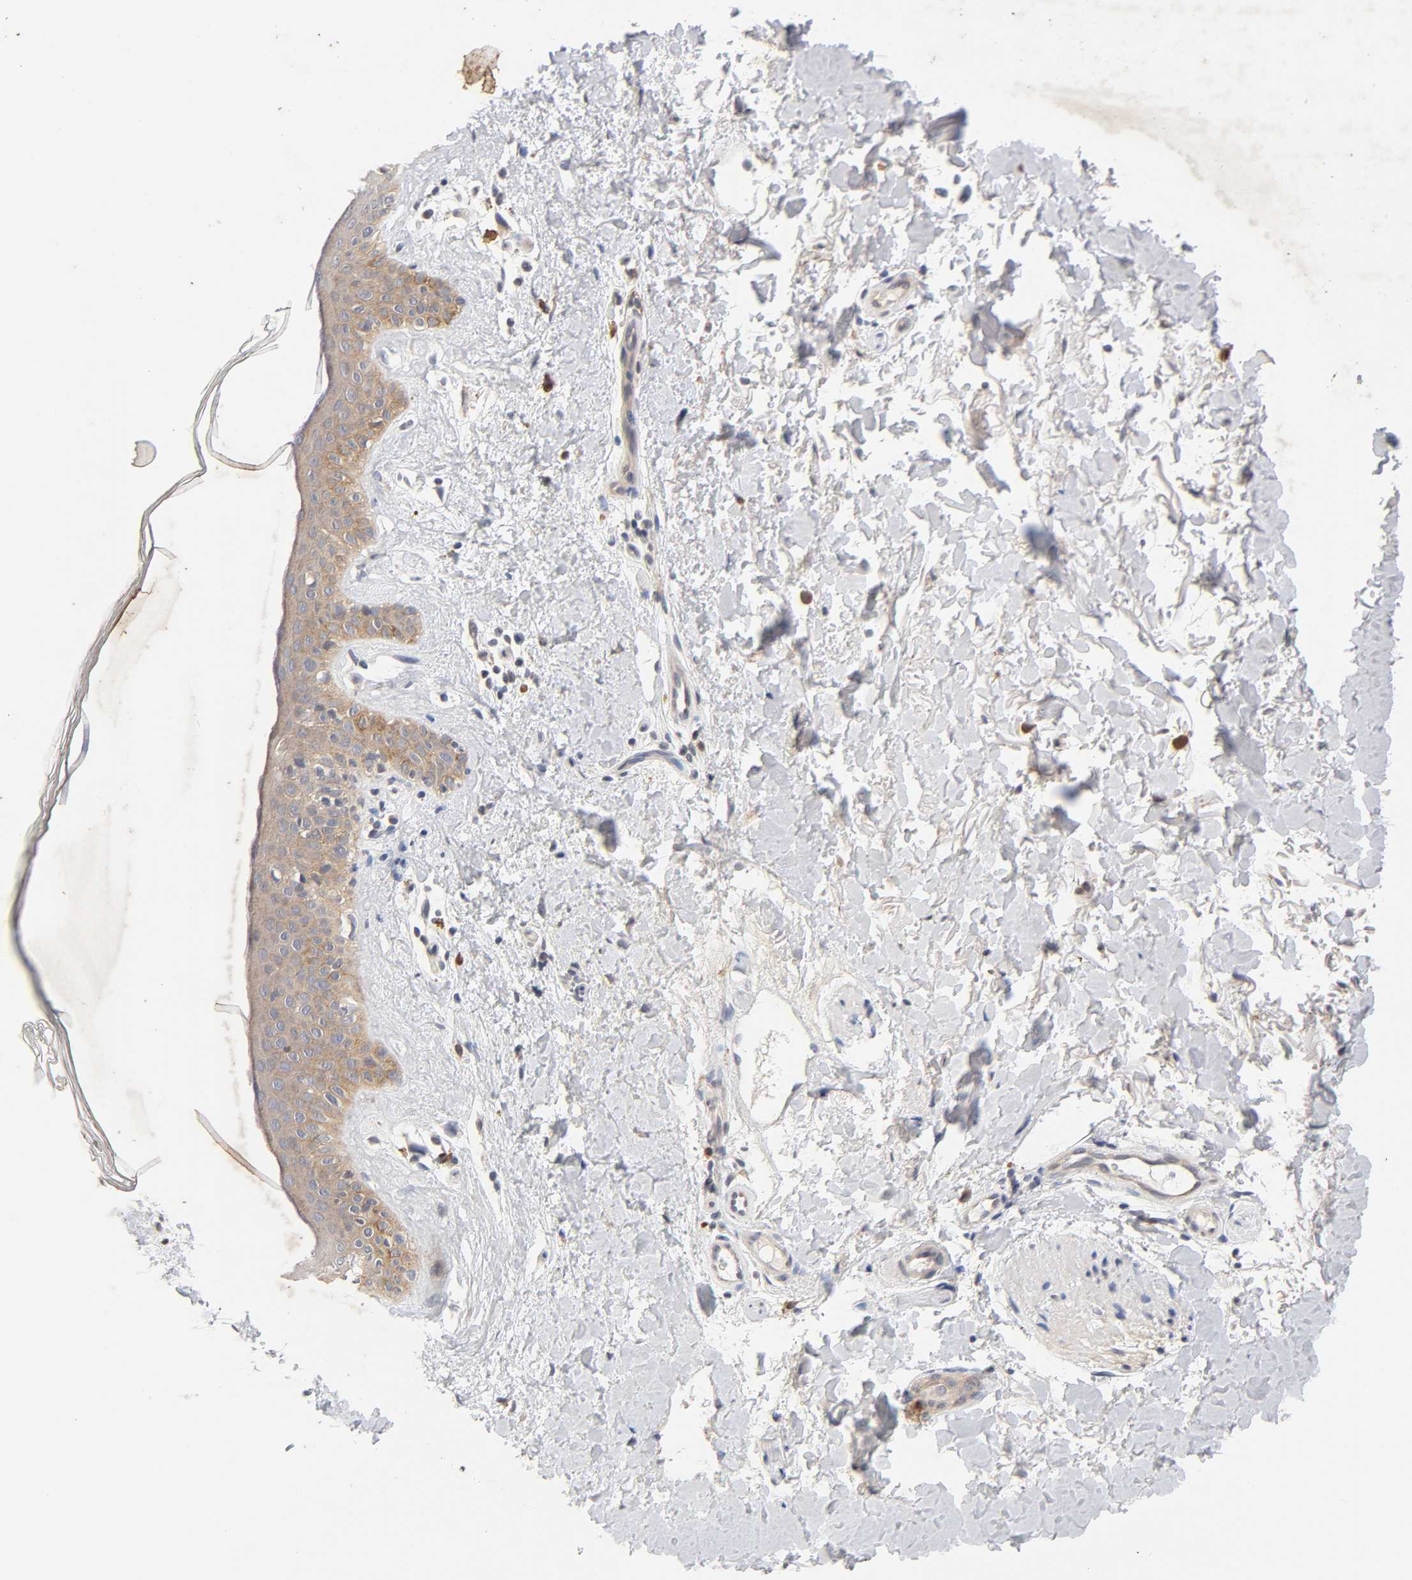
{"staining": {"intensity": "moderate", "quantity": ">75%", "location": "cytoplasmic/membranous"}, "tissue": "skin cancer", "cell_type": "Tumor cells", "image_type": "cancer", "snomed": [{"axis": "morphology", "description": "Normal tissue, NOS"}, {"axis": "morphology", "description": "Basal cell carcinoma"}, {"axis": "topography", "description": "Skin"}], "caption": "A micrograph showing moderate cytoplasmic/membranous positivity in approximately >75% of tumor cells in skin cancer, as visualized by brown immunohistochemical staining.", "gene": "CXADR", "patient": {"sex": "female", "age": 71}}